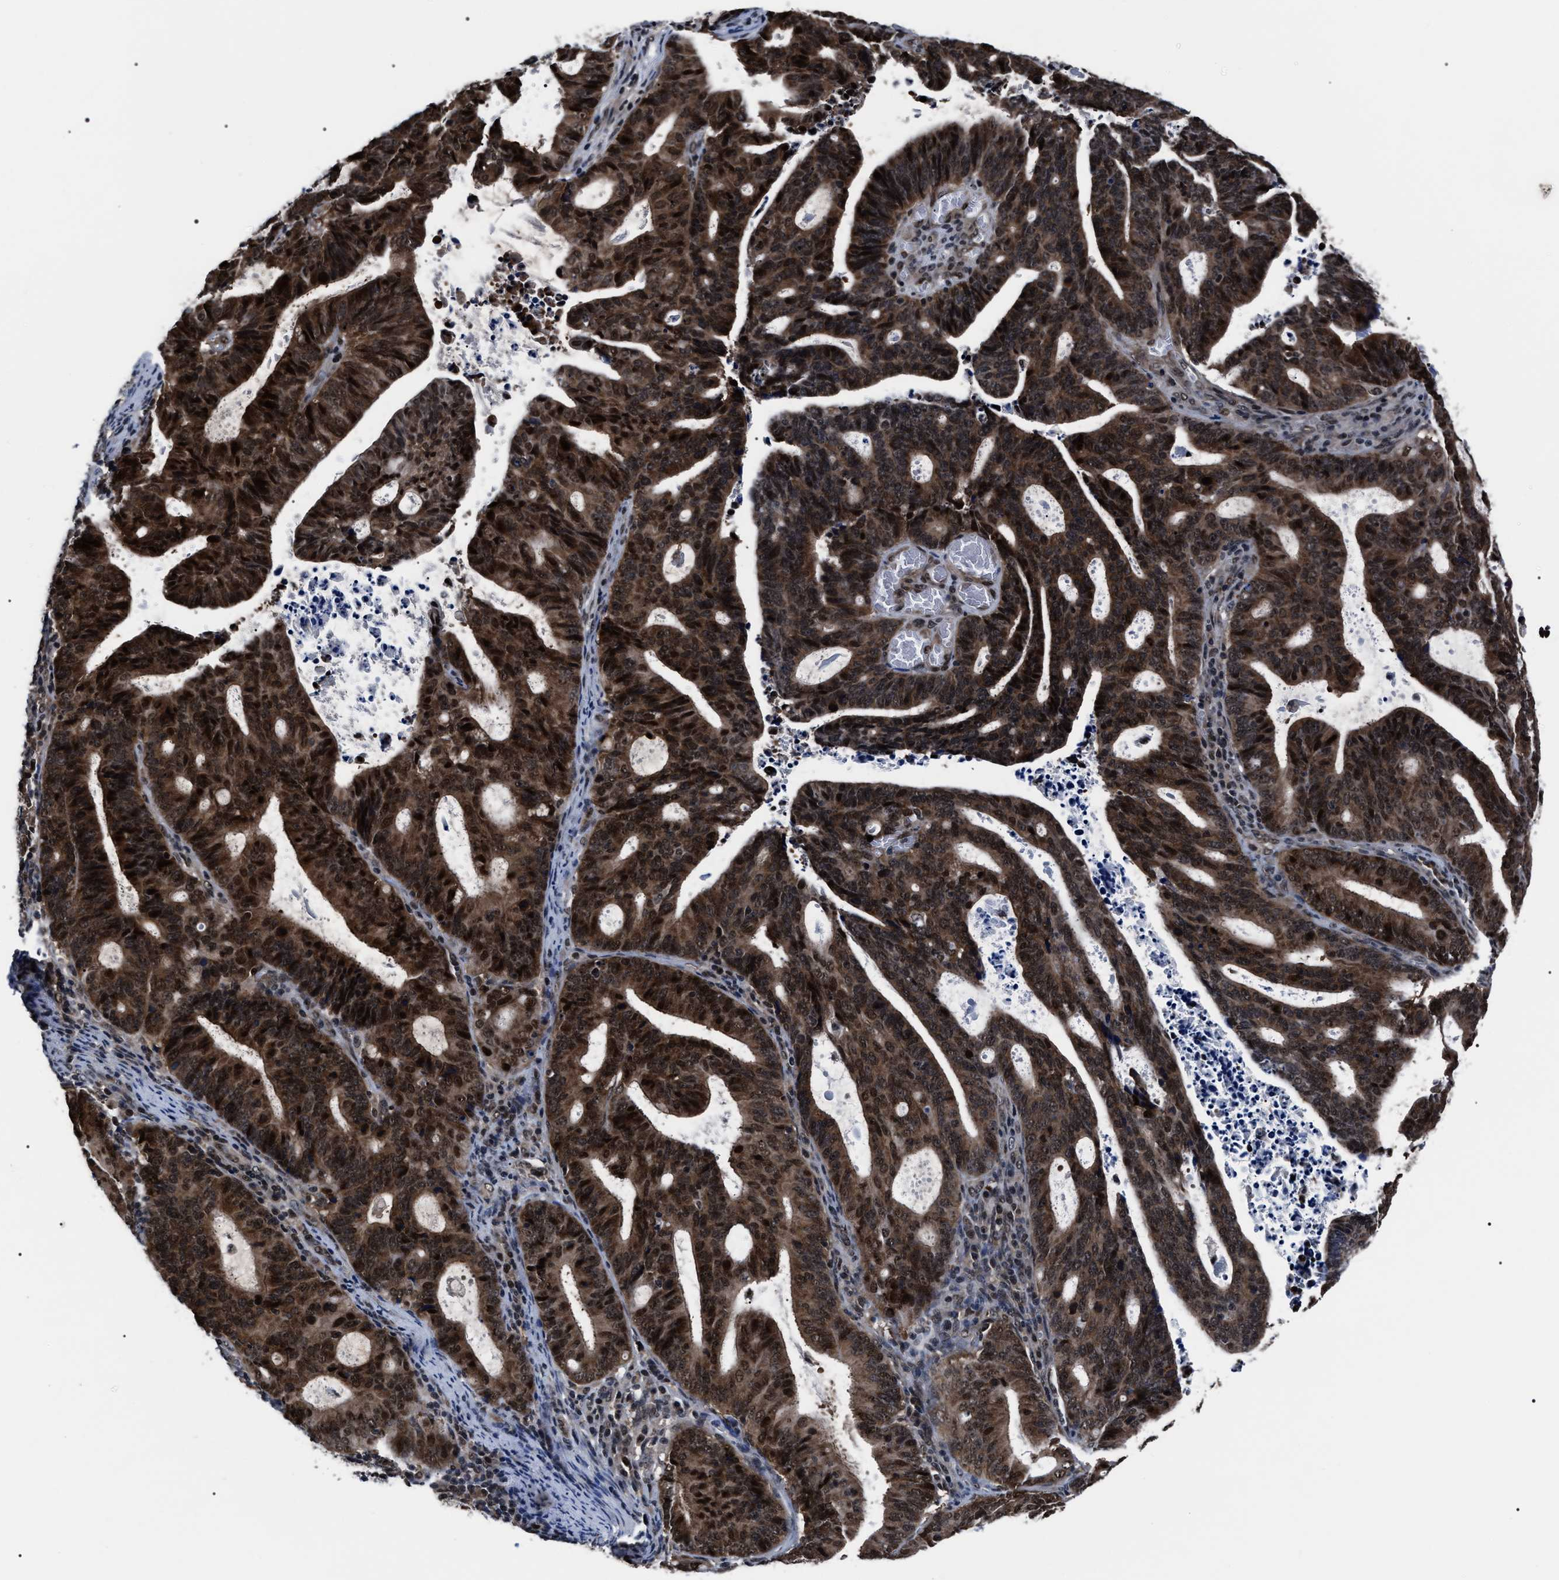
{"staining": {"intensity": "strong", "quantity": ">75%", "location": "cytoplasmic/membranous,nuclear"}, "tissue": "endometrial cancer", "cell_type": "Tumor cells", "image_type": "cancer", "snomed": [{"axis": "morphology", "description": "Adenocarcinoma, NOS"}, {"axis": "topography", "description": "Uterus"}], "caption": "A high amount of strong cytoplasmic/membranous and nuclear expression is seen in about >75% of tumor cells in endometrial adenocarcinoma tissue. The staining was performed using DAB to visualize the protein expression in brown, while the nuclei were stained in blue with hematoxylin (Magnification: 20x).", "gene": "CSNK2A1", "patient": {"sex": "female", "age": 83}}